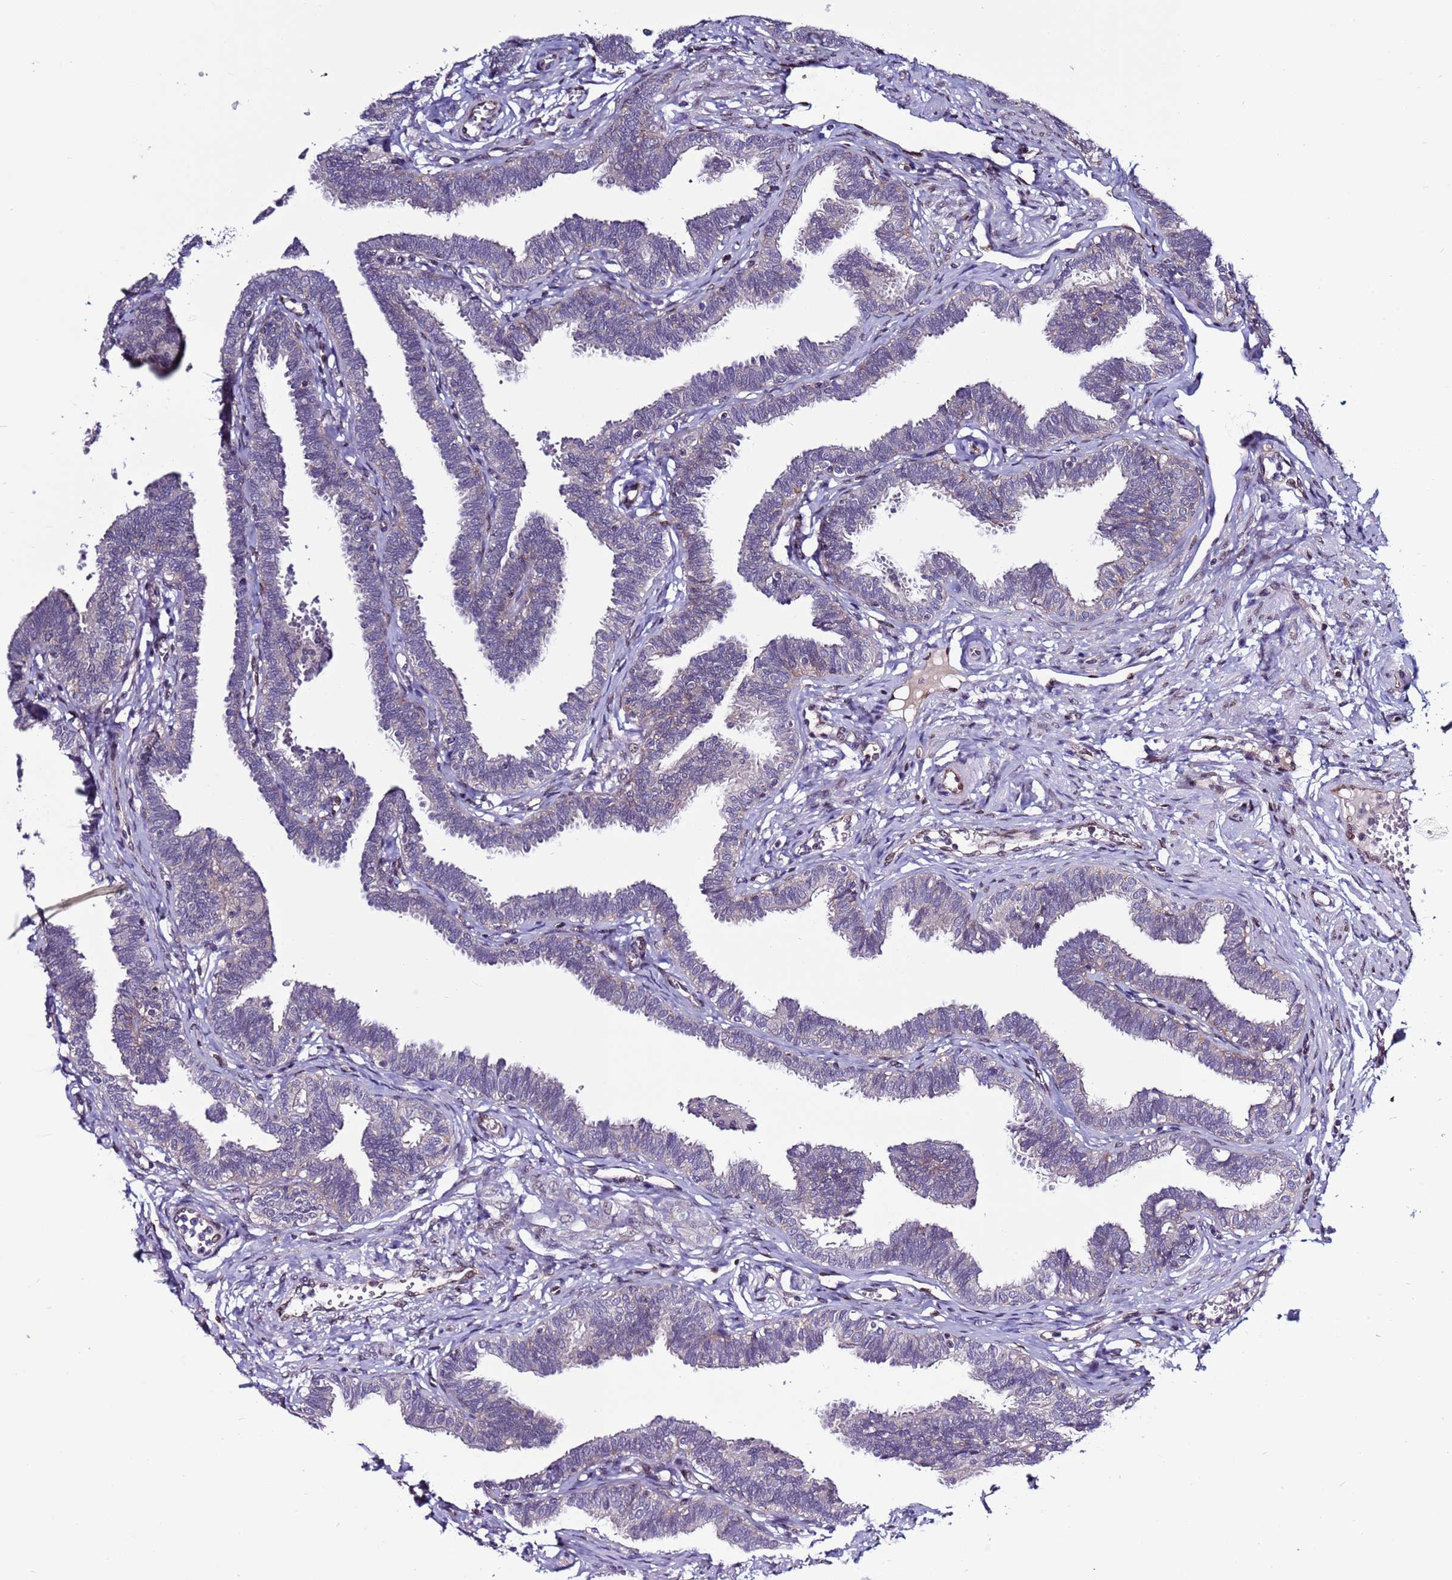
{"staining": {"intensity": "weak", "quantity": "<25%", "location": "cytoplasmic/membranous"}, "tissue": "fallopian tube", "cell_type": "Glandular cells", "image_type": "normal", "snomed": [{"axis": "morphology", "description": "Normal tissue, NOS"}, {"axis": "topography", "description": "Fallopian tube"}, {"axis": "topography", "description": "Ovary"}], "caption": "This image is of unremarkable fallopian tube stained with immunohistochemistry (IHC) to label a protein in brown with the nuclei are counter-stained blue. There is no positivity in glandular cells.", "gene": "TRIM37", "patient": {"sex": "female", "age": 23}}